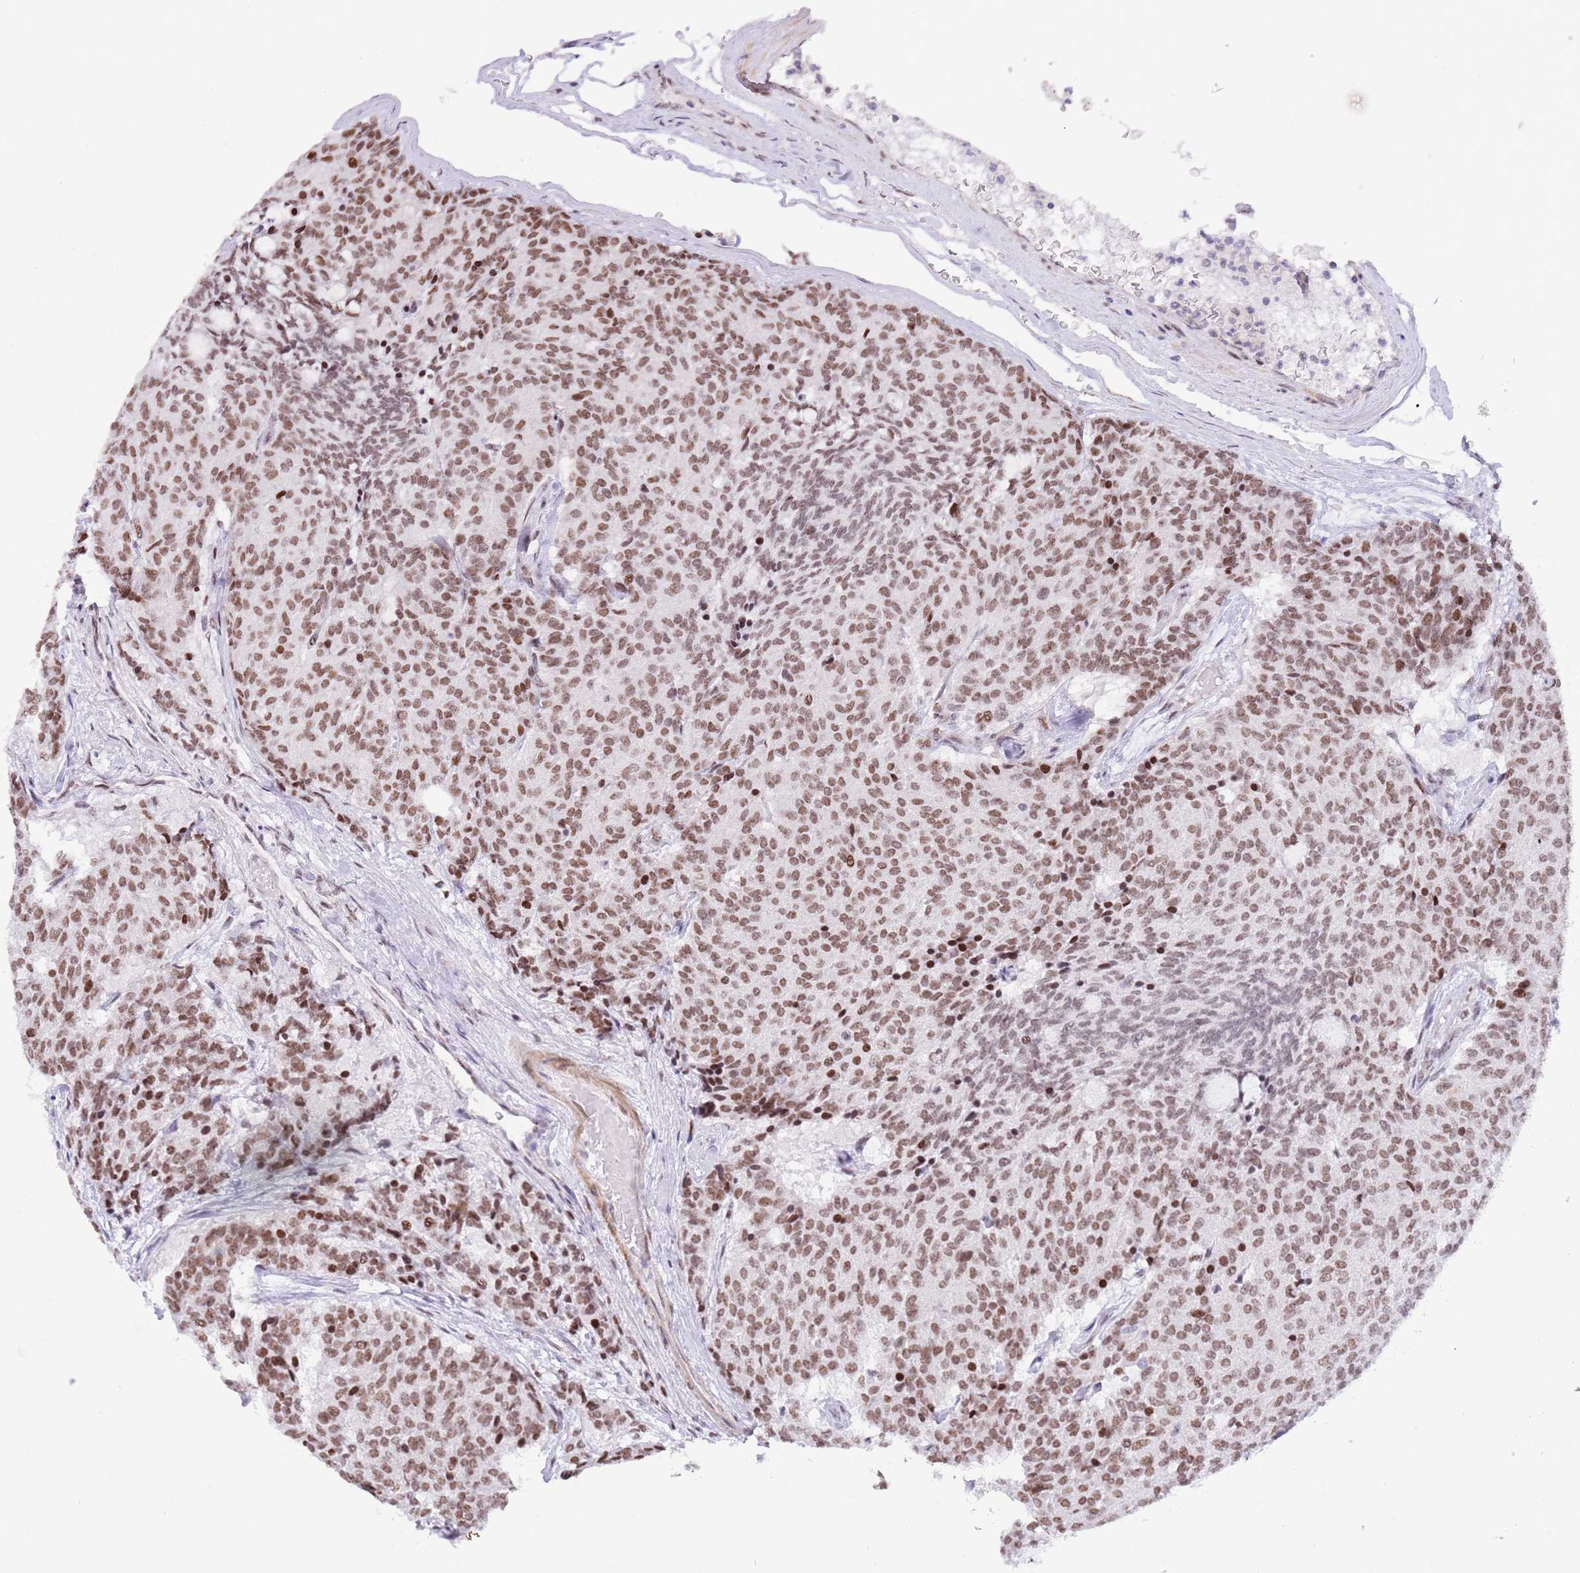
{"staining": {"intensity": "moderate", "quantity": ">75%", "location": "nuclear"}, "tissue": "carcinoid", "cell_type": "Tumor cells", "image_type": "cancer", "snomed": [{"axis": "morphology", "description": "Carcinoid, malignant, NOS"}, {"axis": "topography", "description": "Pancreas"}], "caption": "The micrograph exhibits immunohistochemical staining of carcinoid. There is moderate nuclear positivity is identified in approximately >75% of tumor cells.", "gene": "ZNF382", "patient": {"sex": "female", "age": 54}}